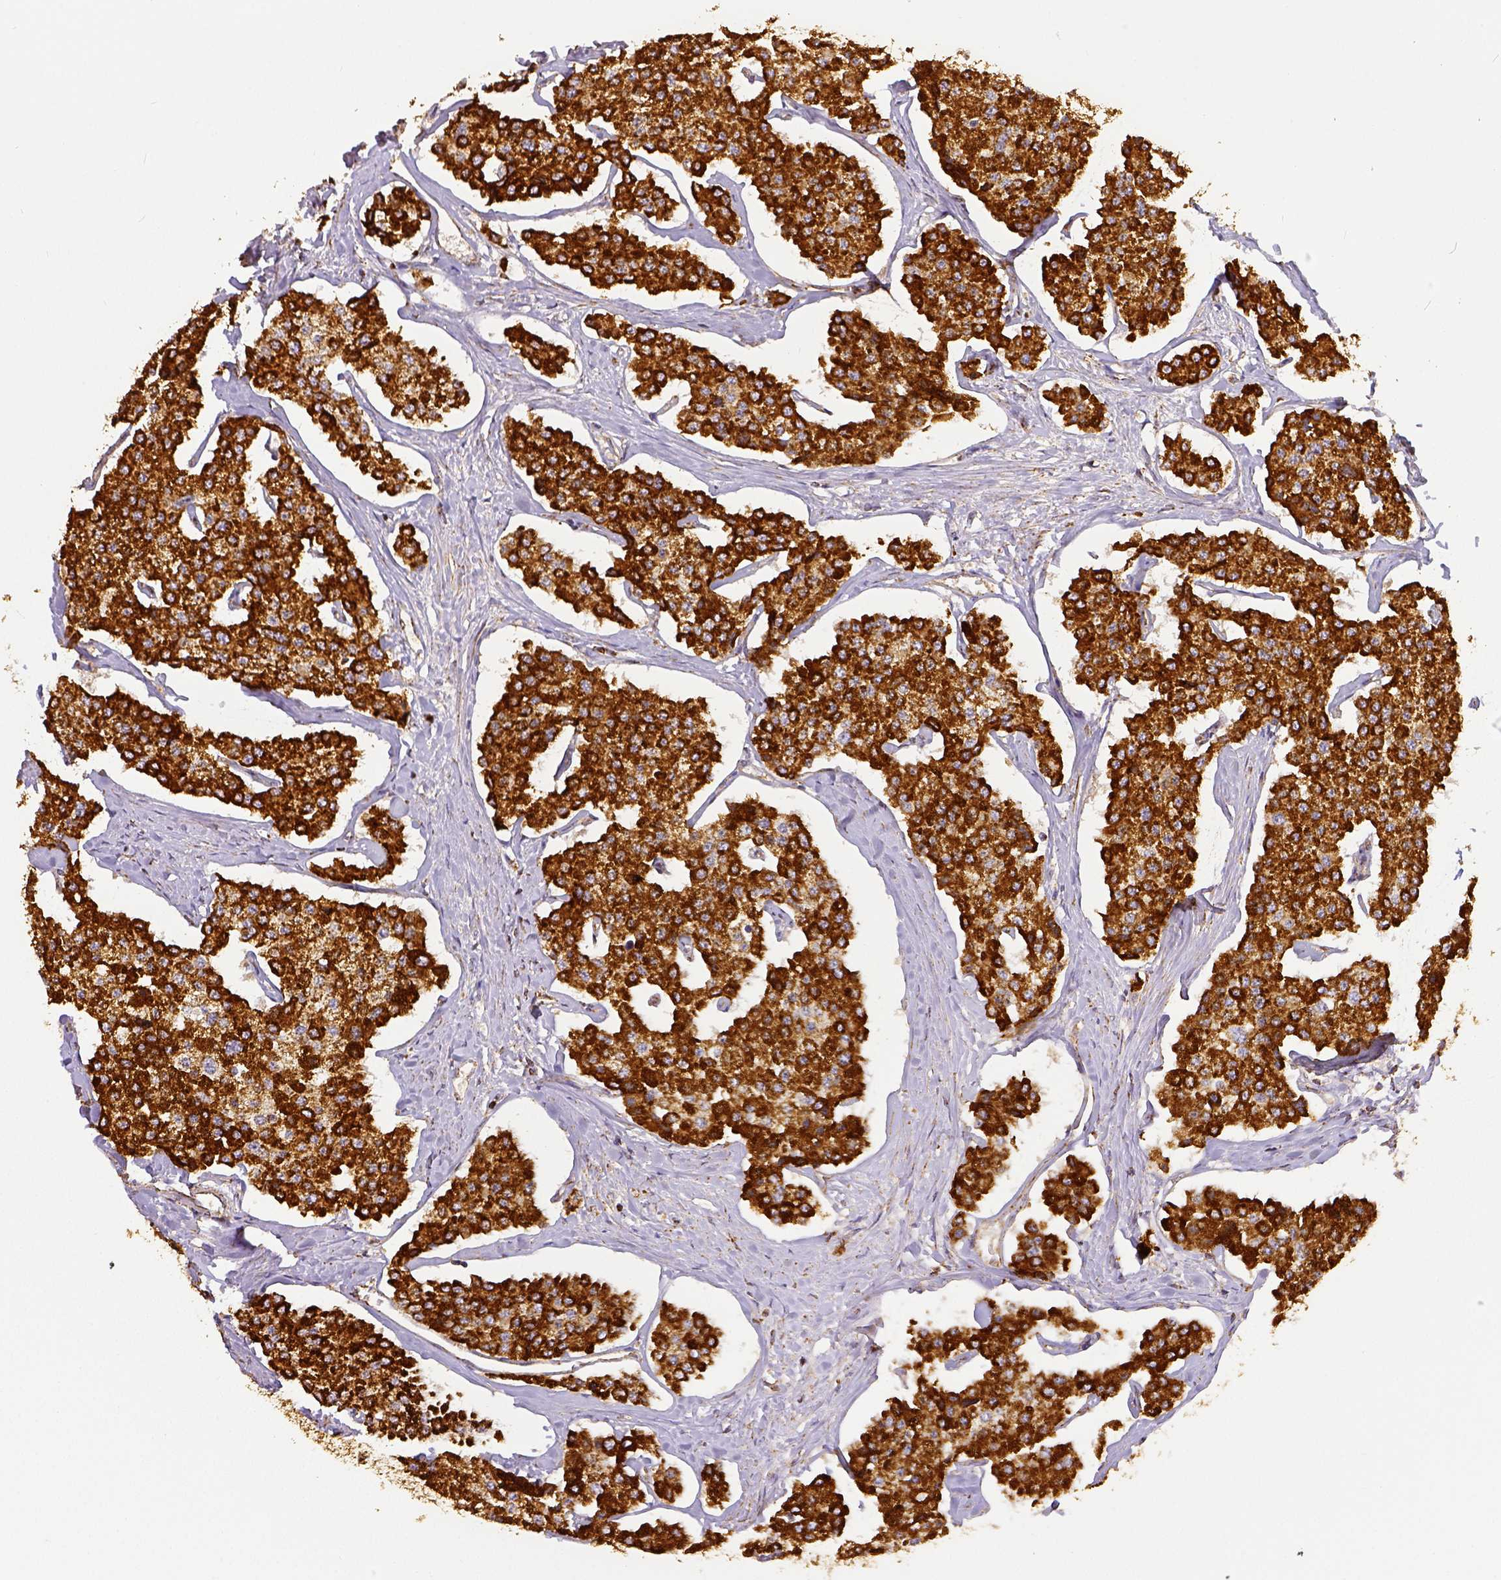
{"staining": {"intensity": "strong", "quantity": ">75%", "location": "cytoplasmic/membranous"}, "tissue": "carcinoid", "cell_type": "Tumor cells", "image_type": "cancer", "snomed": [{"axis": "morphology", "description": "Carcinoid, malignant, NOS"}, {"axis": "topography", "description": "Small intestine"}], "caption": "High-magnification brightfield microscopy of carcinoid stained with DAB (brown) and counterstained with hematoxylin (blue). tumor cells exhibit strong cytoplasmic/membranous staining is present in approximately>75% of cells.", "gene": "SDHB", "patient": {"sex": "female", "age": 65}}